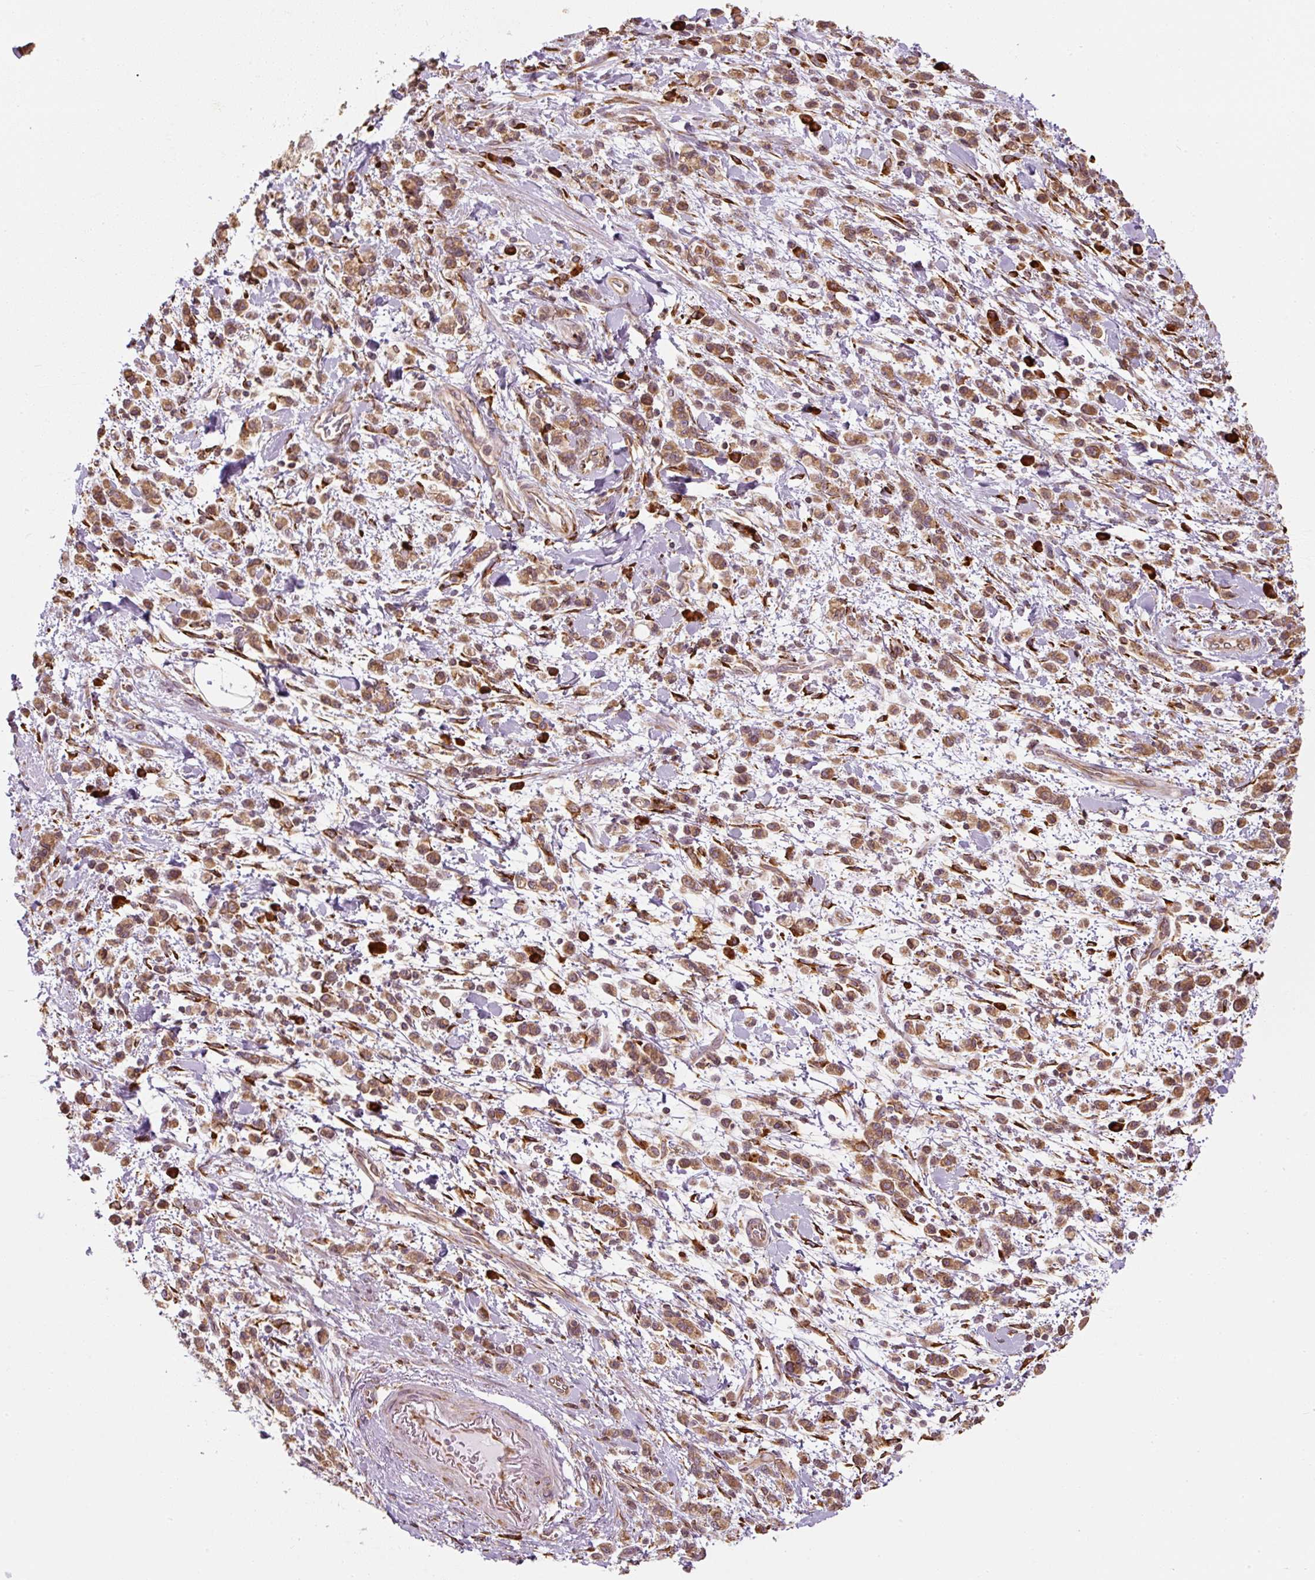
{"staining": {"intensity": "moderate", "quantity": ">75%", "location": "cytoplasmic/membranous"}, "tissue": "stomach cancer", "cell_type": "Tumor cells", "image_type": "cancer", "snomed": [{"axis": "morphology", "description": "Adenocarcinoma, NOS"}, {"axis": "topography", "description": "Stomach"}], "caption": "Brown immunohistochemical staining in adenocarcinoma (stomach) displays moderate cytoplasmic/membranous expression in approximately >75% of tumor cells.", "gene": "PRKCSH", "patient": {"sex": "male", "age": 76}}